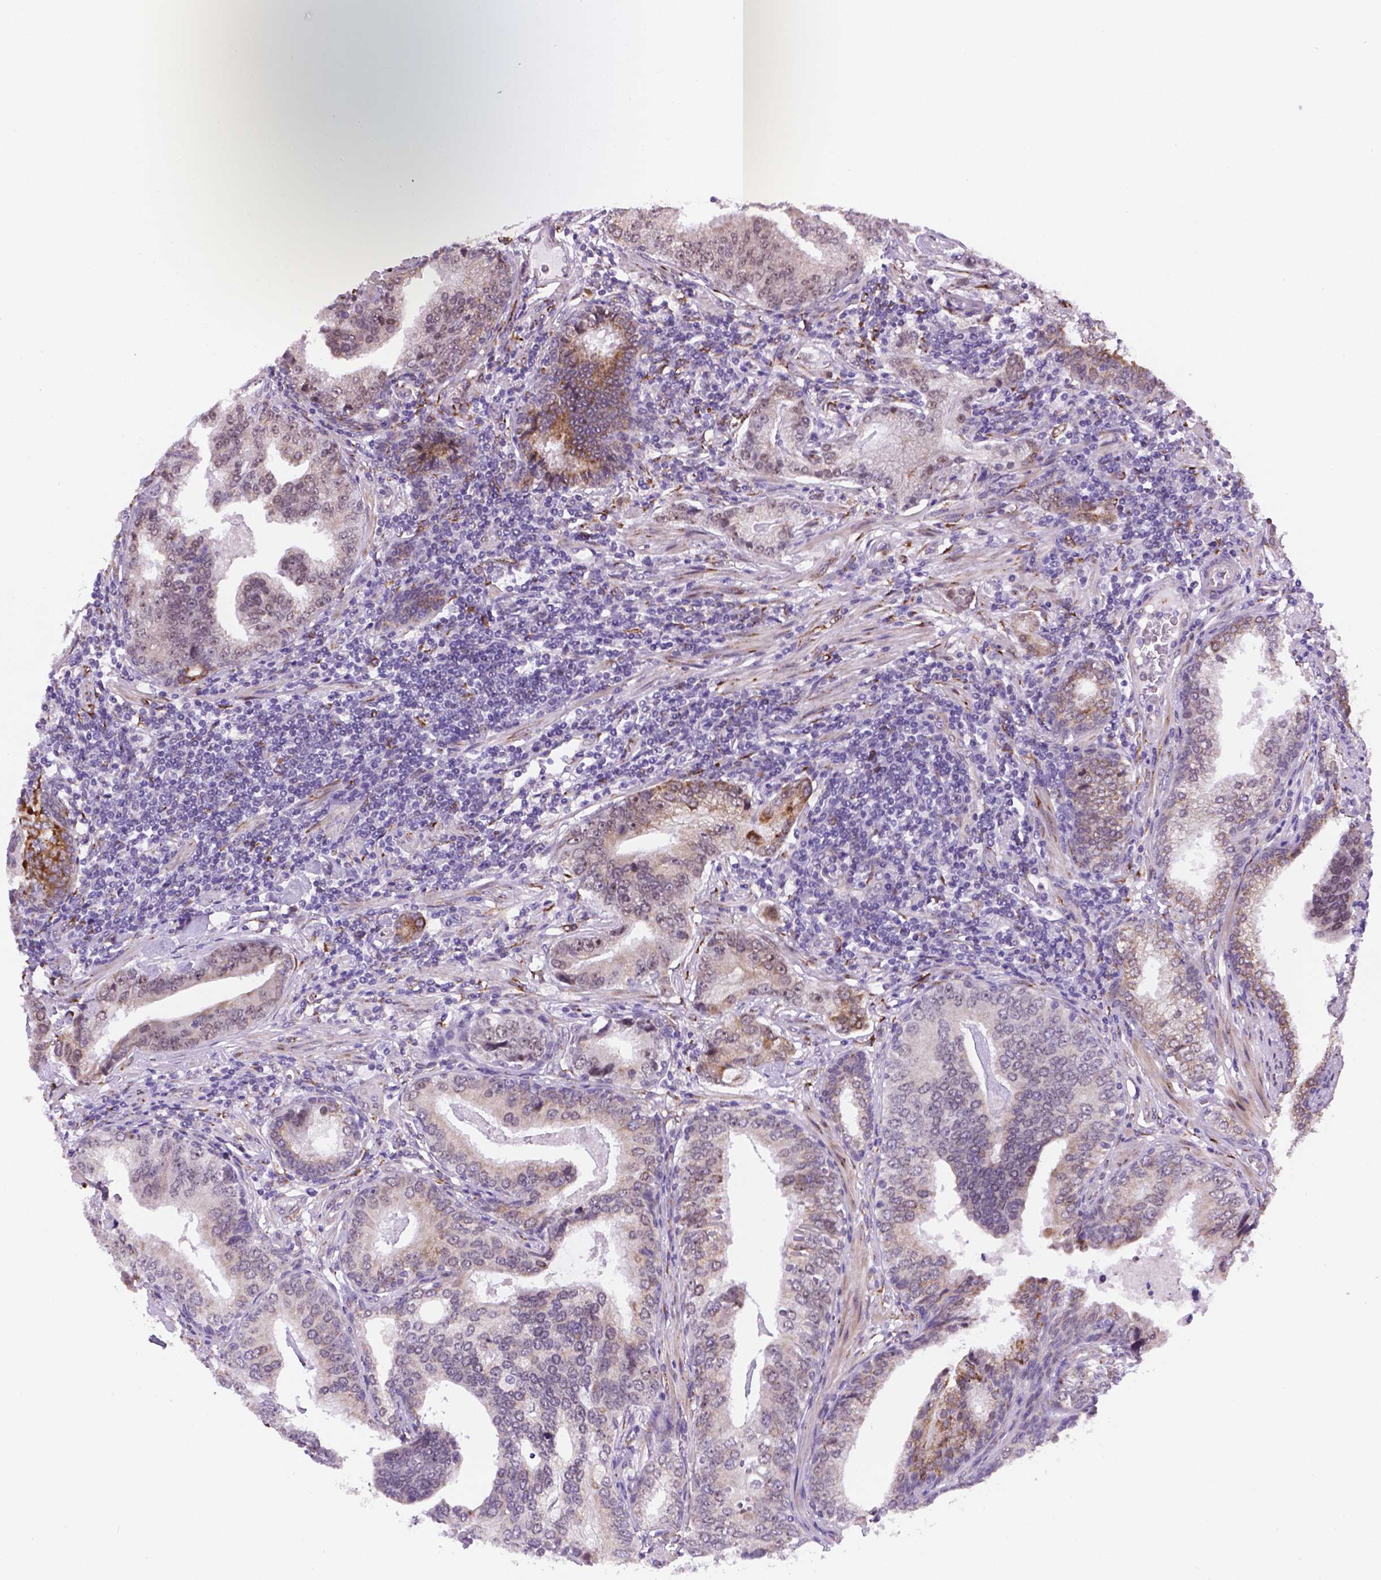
{"staining": {"intensity": "moderate", "quantity": "<25%", "location": "cytoplasmic/membranous"}, "tissue": "prostate cancer", "cell_type": "Tumor cells", "image_type": "cancer", "snomed": [{"axis": "morphology", "description": "Adenocarcinoma, NOS"}, {"axis": "topography", "description": "Prostate"}], "caption": "DAB (3,3'-diaminobenzidine) immunohistochemical staining of human prostate cancer (adenocarcinoma) exhibits moderate cytoplasmic/membranous protein staining in approximately <25% of tumor cells.", "gene": "FNIP1", "patient": {"sex": "male", "age": 64}}